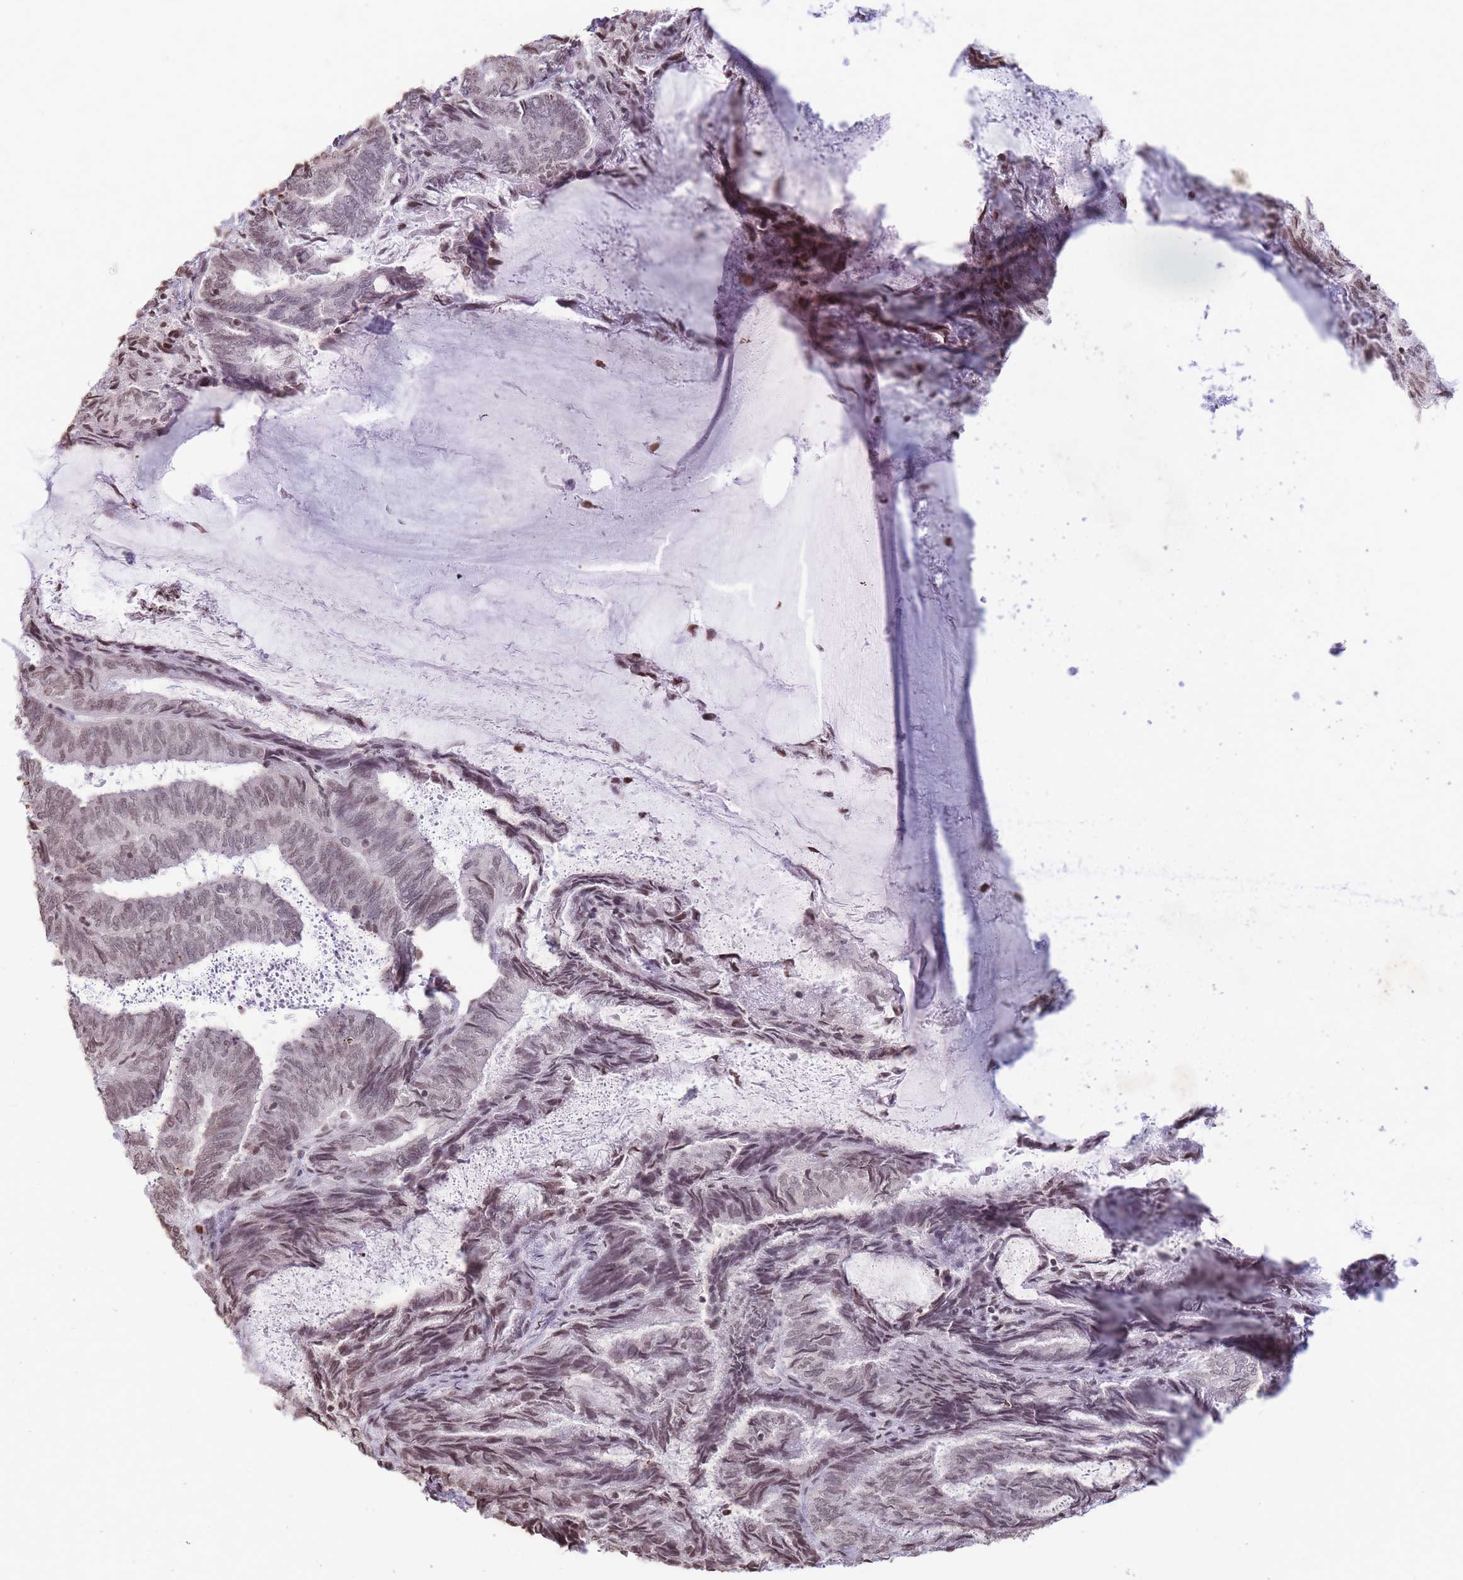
{"staining": {"intensity": "weak", "quantity": ">75%", "location": "nuclear"}, "tissue": "endometrial cancer", "cell_type": "Tumor cells", "image_type": "cancer", "snomed": [{"axis": "morphology", "description": "Adenocarcinoma, NOS"}, {"axis": "topography", "description": "Endometrium"}], "caption": "Endometrial cancer (adenocarcinoma) stained with IHC demonstrates weak nuclear expression in approximately >75% of tumor cells. (DAB (3,3'-diaminobenzidine) = brown stain, brightfield microscopy at high magnification).", "gene": "SHISAL1", "patient": {"sex": "female", "age": 80}}